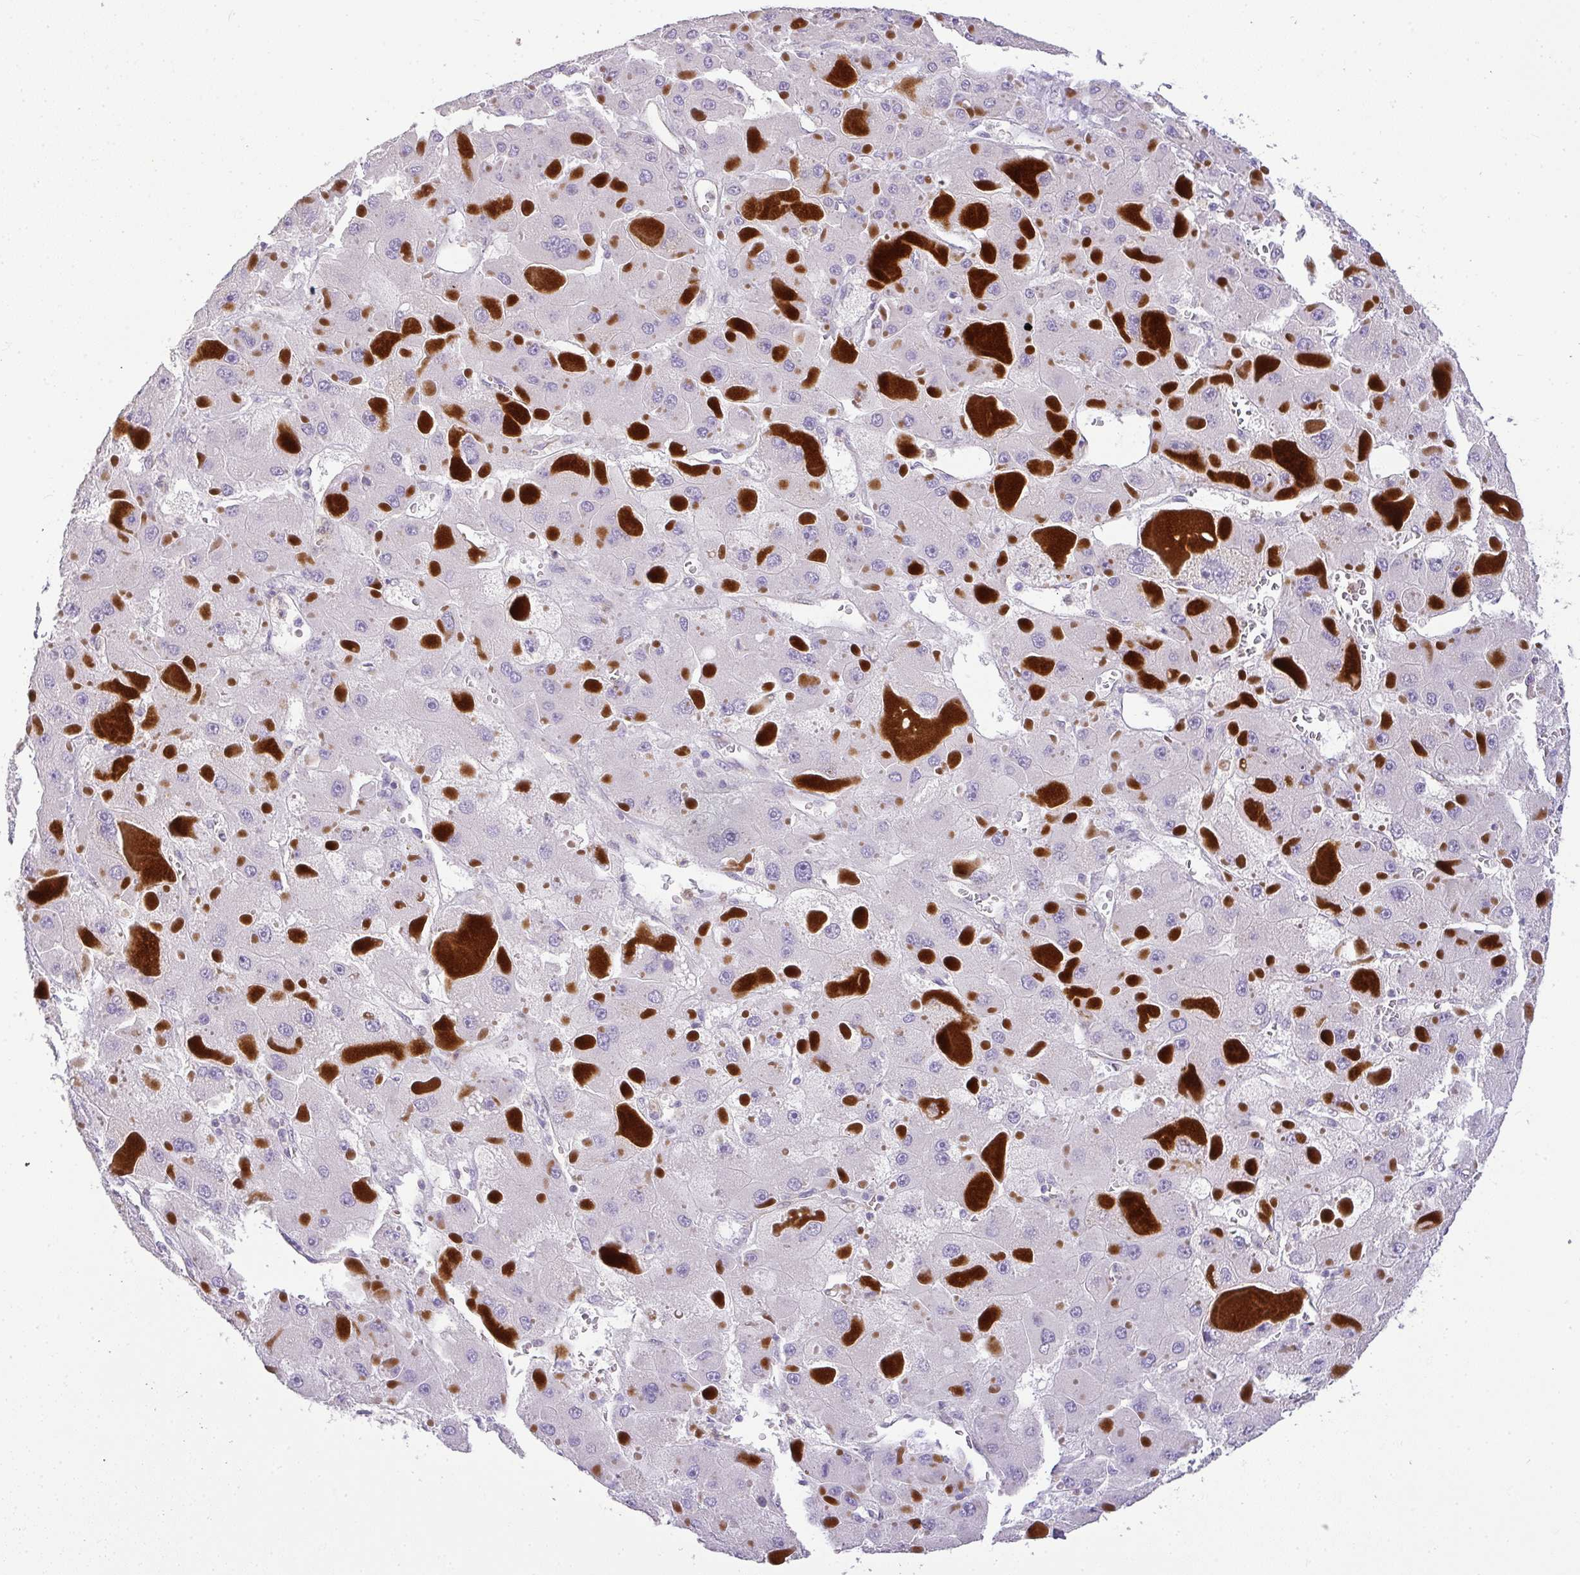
{"staining": {"intensity": "negative", "quantity": "none", "location": "none"}, "tissue": "liver cancer", "cell_type": "Tumor cells", "image_type": "cancer", "snomed": [{"axis": "morphology", "description": "Carcinoma, Hepatocellular, NOS"}, {"axis": "topography", "description": "Liver"}], "caption": "The image displays no significant staining in tumor cells of liver hepatocellular carcinoma.", "gene": "LIPE", "patient": {"sex": "female", "age": 73}}